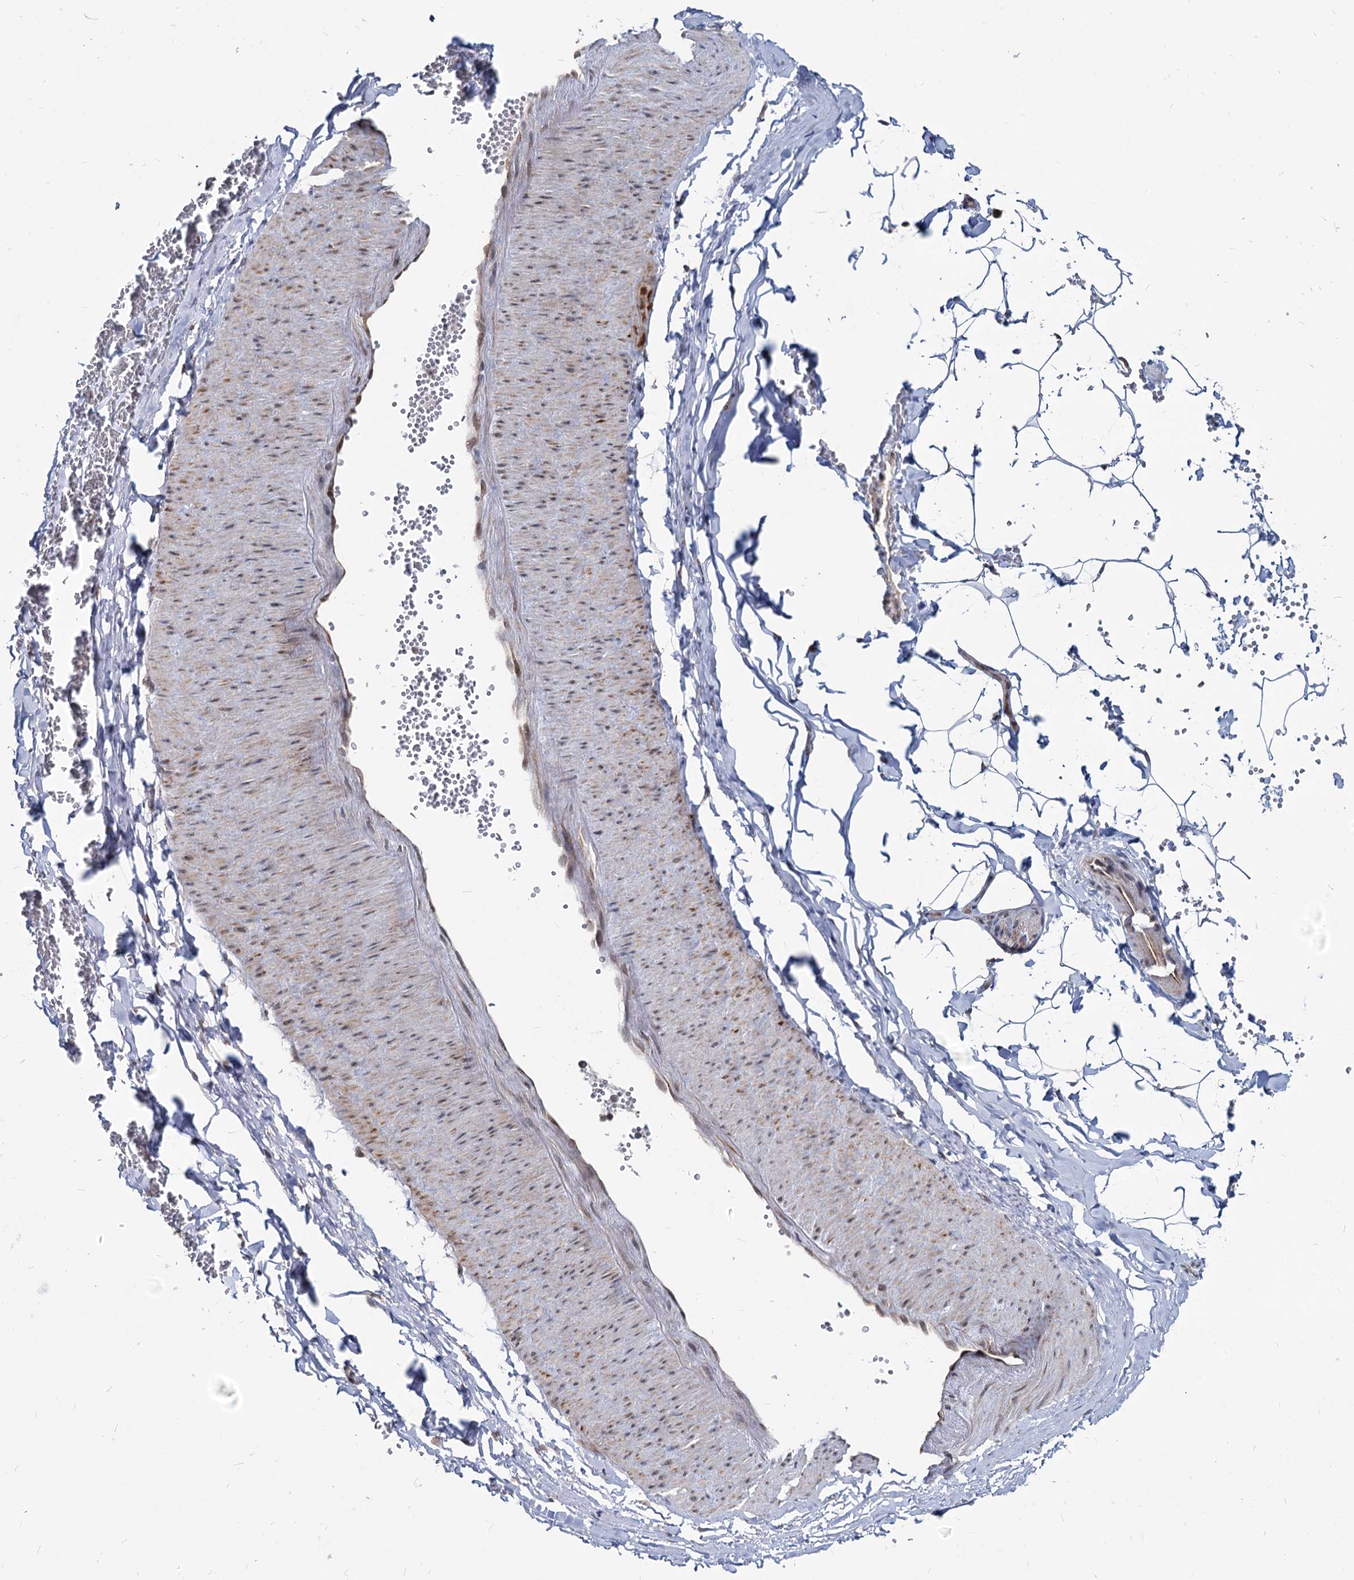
{"staining": {"intensity": "strong", "quantity": ">75%", "location": "nuclear"}, "tissue": "adipose tissue", "cell_type": "Adipocytes", "image_type": "normal", "snomed": [{"axis": "morphology", "description": "Normal tissue, NOS"}, {"axis": "topography", "description": "Gallbladder"}, {"axis": "topography", "description": "Peripheral nerve tissue"}], "caption": "Immunohistochemistry of normal adipose tissue demonstrates high levels of strong nuclear positivity in about >75% of adipocytes.", "gene": "RNF6", "patient": {"sex": "male", "age": 38}}